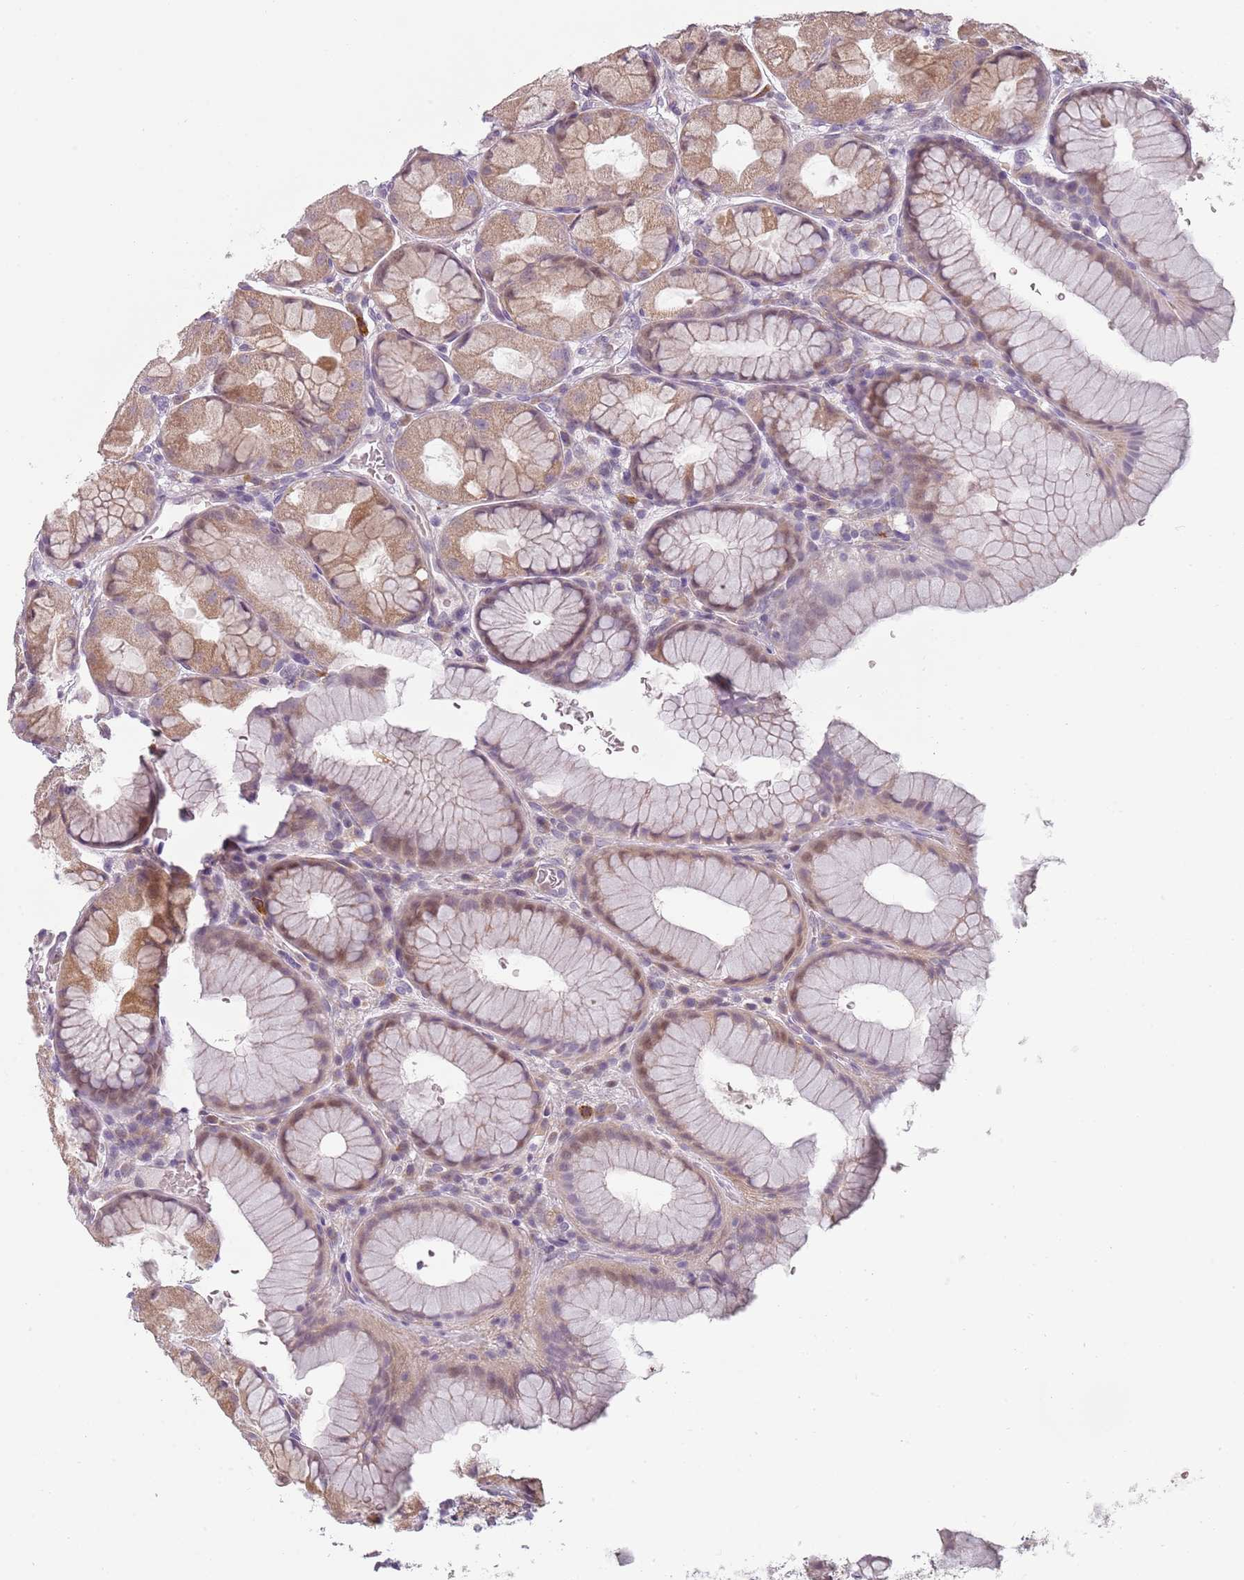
{"staining": {"intensity": "weak", "quantity": "25%-75%", "location": "cytoplasmic/membranous,nuclear"}, "tissue": "stomach", "cell_type": "Glandular cells", "image_type": "normal", "snomed": [{"axis": "morphology", "description": "Normal tissue, NOS"}, {"axis": "topography", "description": "Stomach"}], "caption": "Weak cytoplasmic/membranous,nuclear positivity is identified in approximately 25%-75% of glandular cells in normal stomach.", "gene": "CC2D2B", "patient": {"sex": "male", "age": 57}}